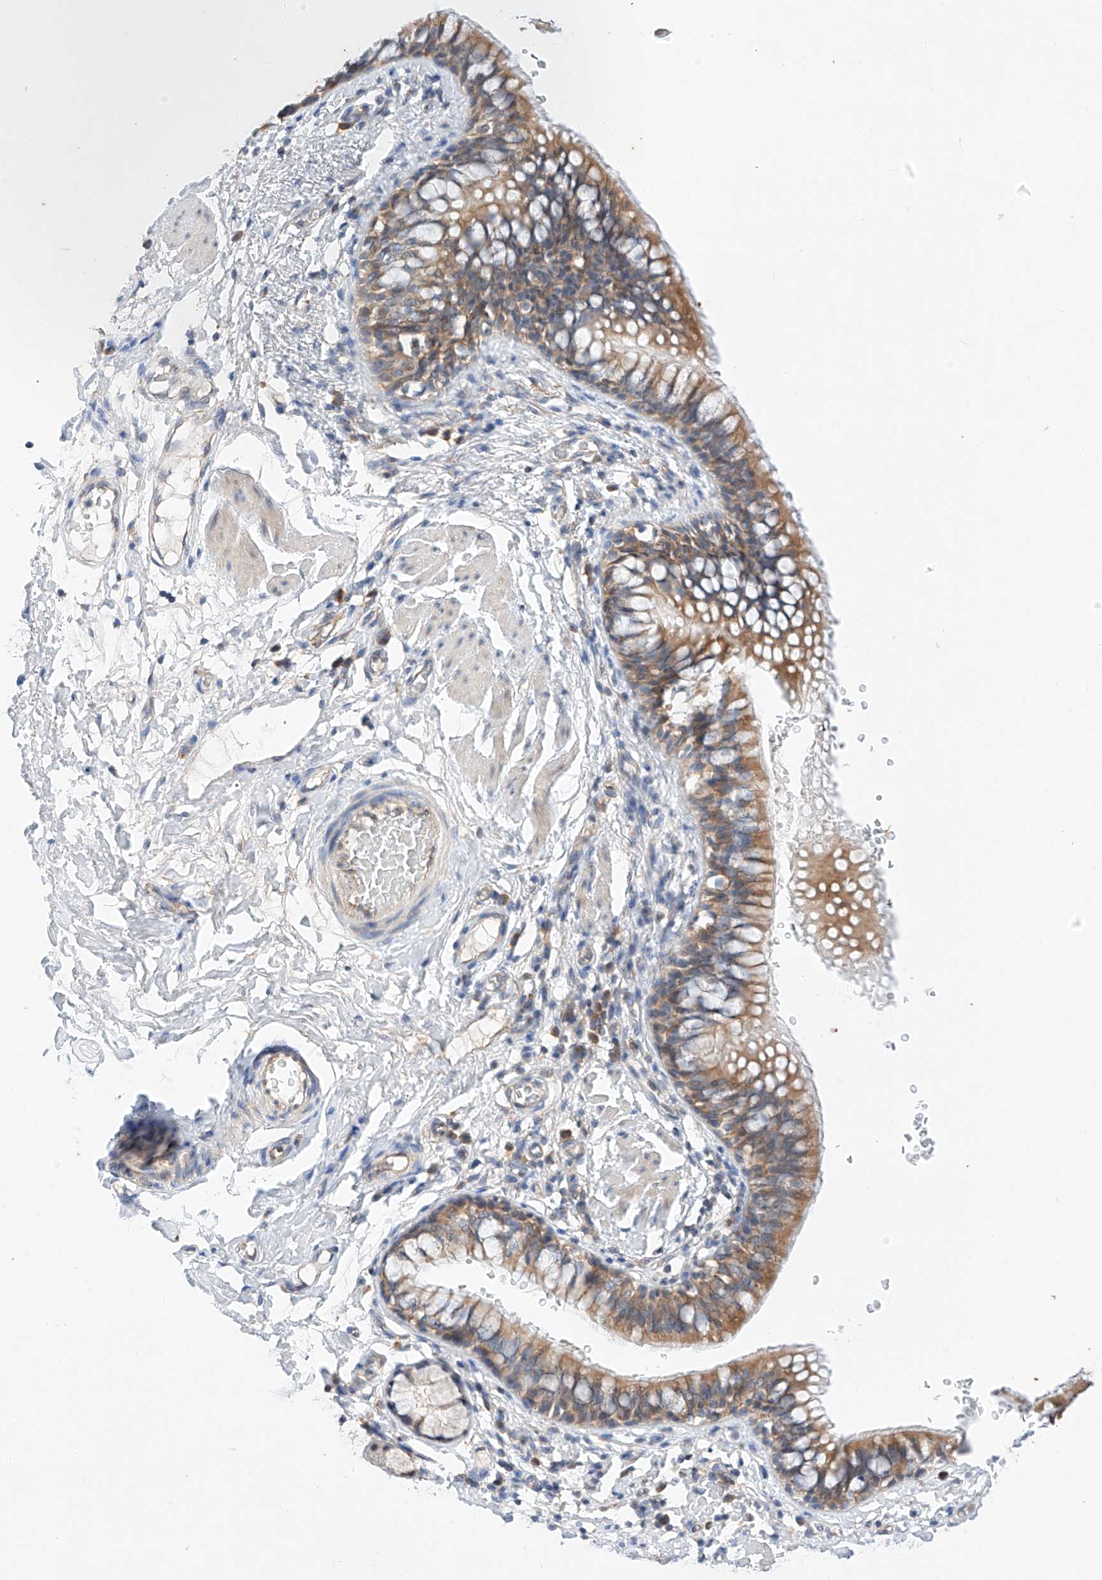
{"staining": {"intensity": "moderate", "quantity": ">75%", "location": "cytoplasmic/membranous"}, "tissue": "bronchus", "cell_type": "Respiratory epithelial cells", "image_type": "normal", "snomed": [{"axis": "morphology", "description": "Normal tissue, NOS"}, {"axis": "topography", "description": "Cartilage tissue"}, {"axis": "topography", "description": "Bronchus"}], "caption": "Immunohistochemistry staining of normal bronchus, which reveals medium levels of moderate cytoplasmic/membranous expression in about >75% of respiratory epithelial cells indicating moderate cytoplasmic/membranous protein expression. The staining was performed using DAB (3,3'-diaminobenzidine) (brown) for protein detection and nuclei were counterstained in hematoxylin (blue).", "gene": "C6orf118", "patient": {"sex": "female", "age": 36}}